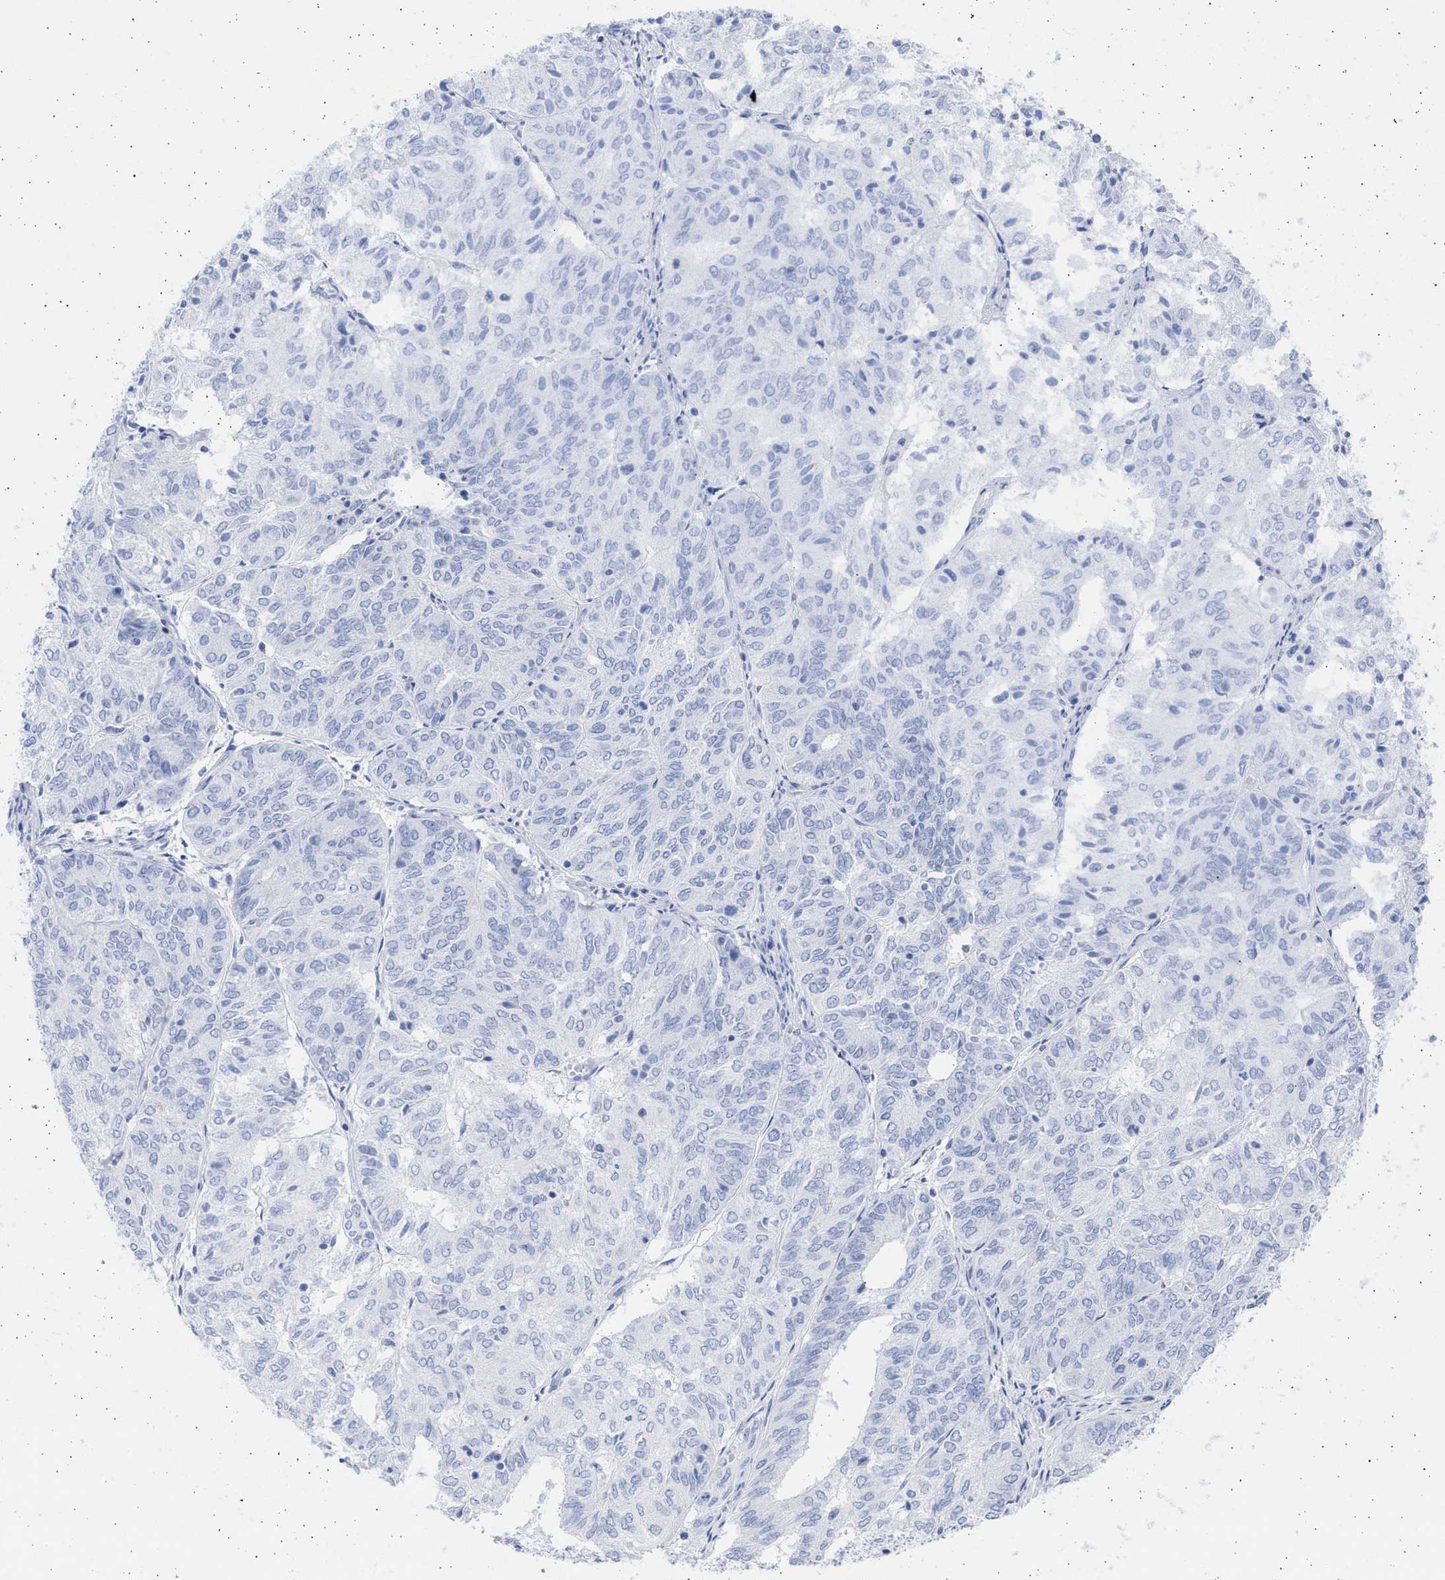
{"staining": {"intensity": "negative", "quantity": "none", "location": "none"}, "tissue": "endometrial cancer", "cell_type": "Tumor cells", "image_type": "cancer", "snomed": [{"axis": "morphology", "description": "Adenocarcinoma, NOS"}, {"axis": "topography", "description": "Uterus"}], "caption": "Tumor cells show no significant protein expression in endometrial cancer. (Stains: DAB IHC with hematoxylin counter stain, Microscopy: brightfield microscopy at high magnification).", "gene": "ALDOC", "patient": {"sex": "female", "age": 60}}